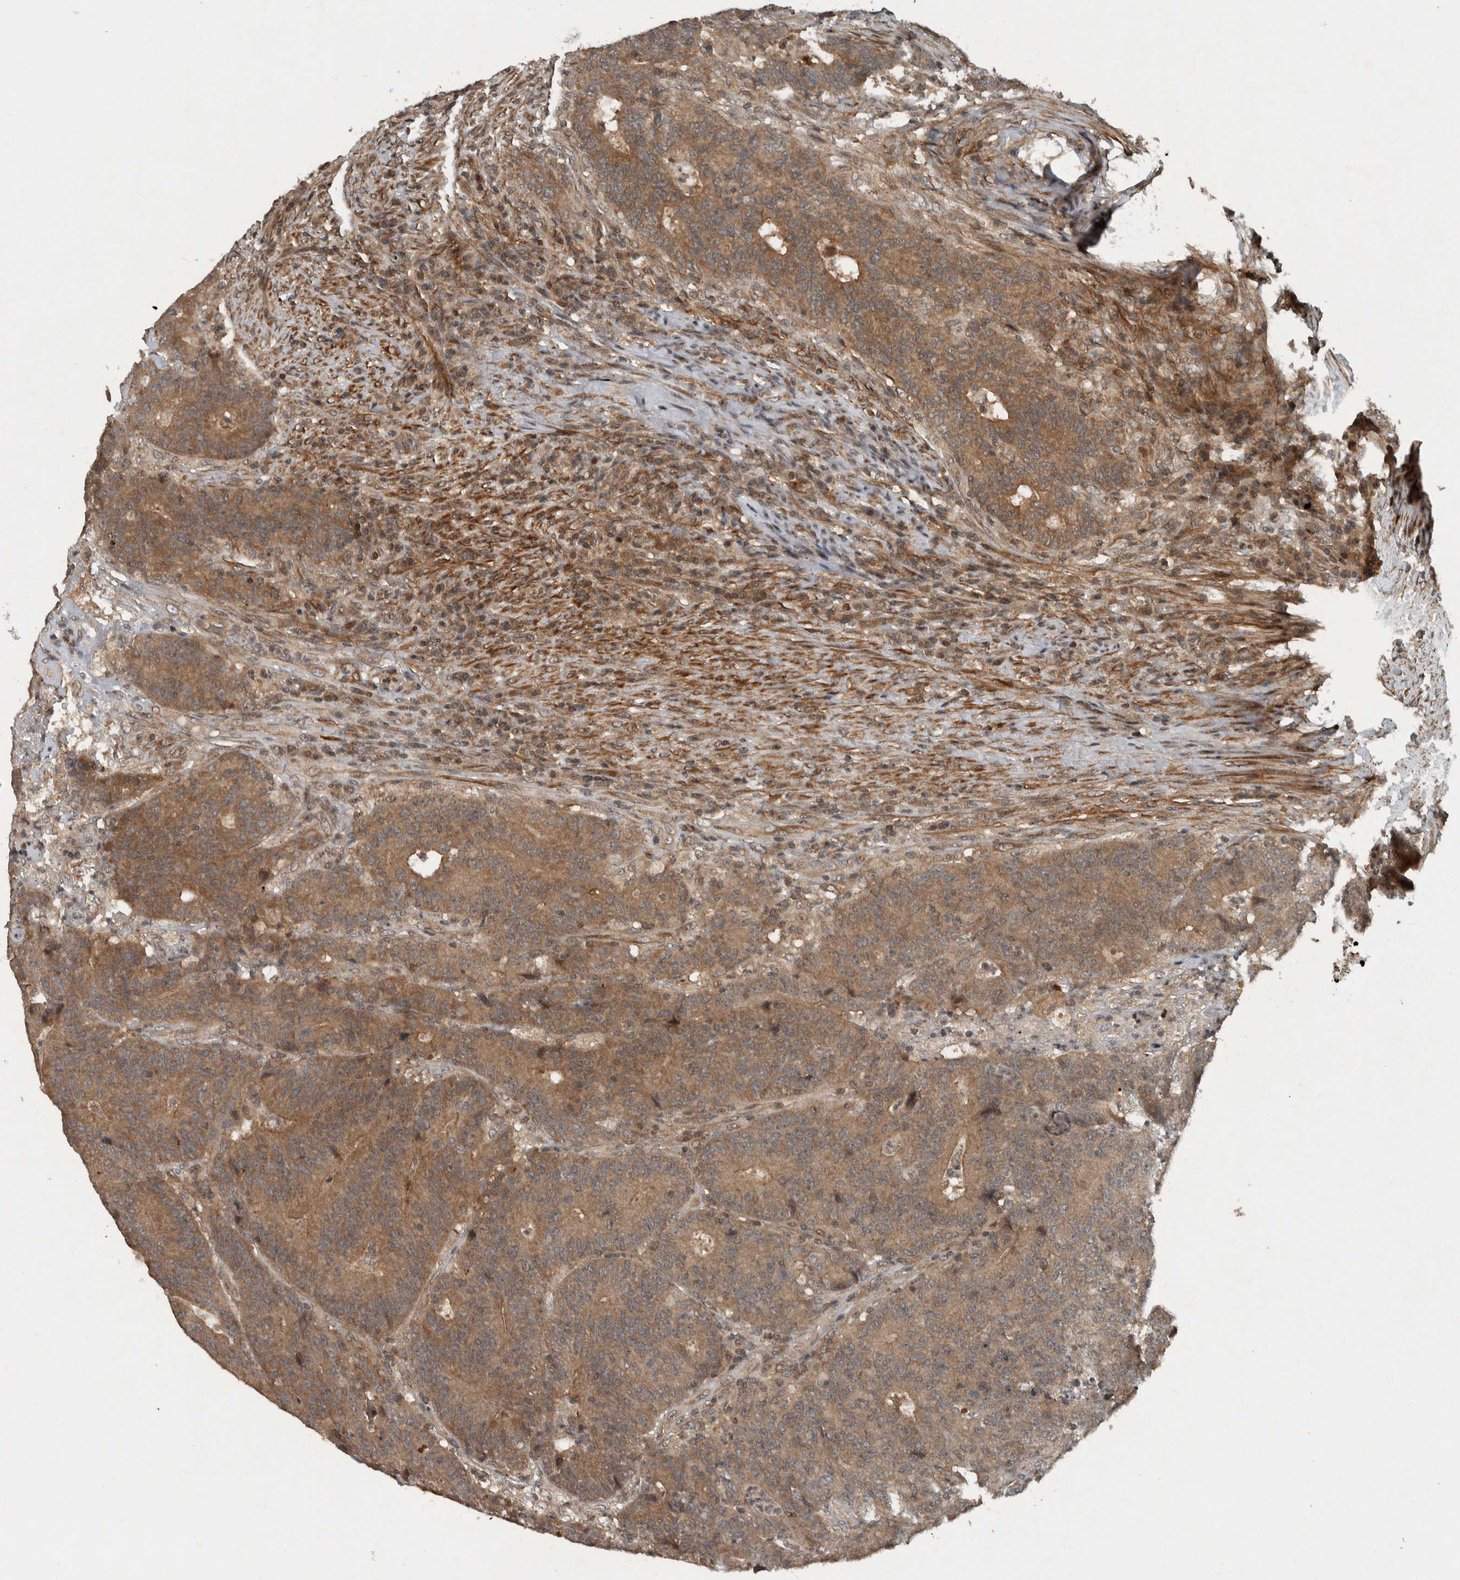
{"staining": {"intensity": "moderate", "quantity": ">75%", "location": "cytoplasmic/membranous"}, "tissue": "colorectal cancer", "cell_type": "Tumor cells", "image_type": "cancer", "snomed": [{"axis": "morphology", "description": "Normal tissue, NOS"}, {"axis": "morphology", "description": "Adenocarcinoma, NOS"}, {"axis": "topography", "description": "Colon"}], "caption": "A high-resolution micrograph shows immunohistochemistry (IHC) staining of adenocarcinoma (colorectal), which exhibits moderate cytoplasmic/membranous expression in about >75% of tumor cells. (DAB = brown stain, brightfield microscopy at high magnification).", "gene": "KIFAP3", "patient": {"sex": "female", "age": 75}}